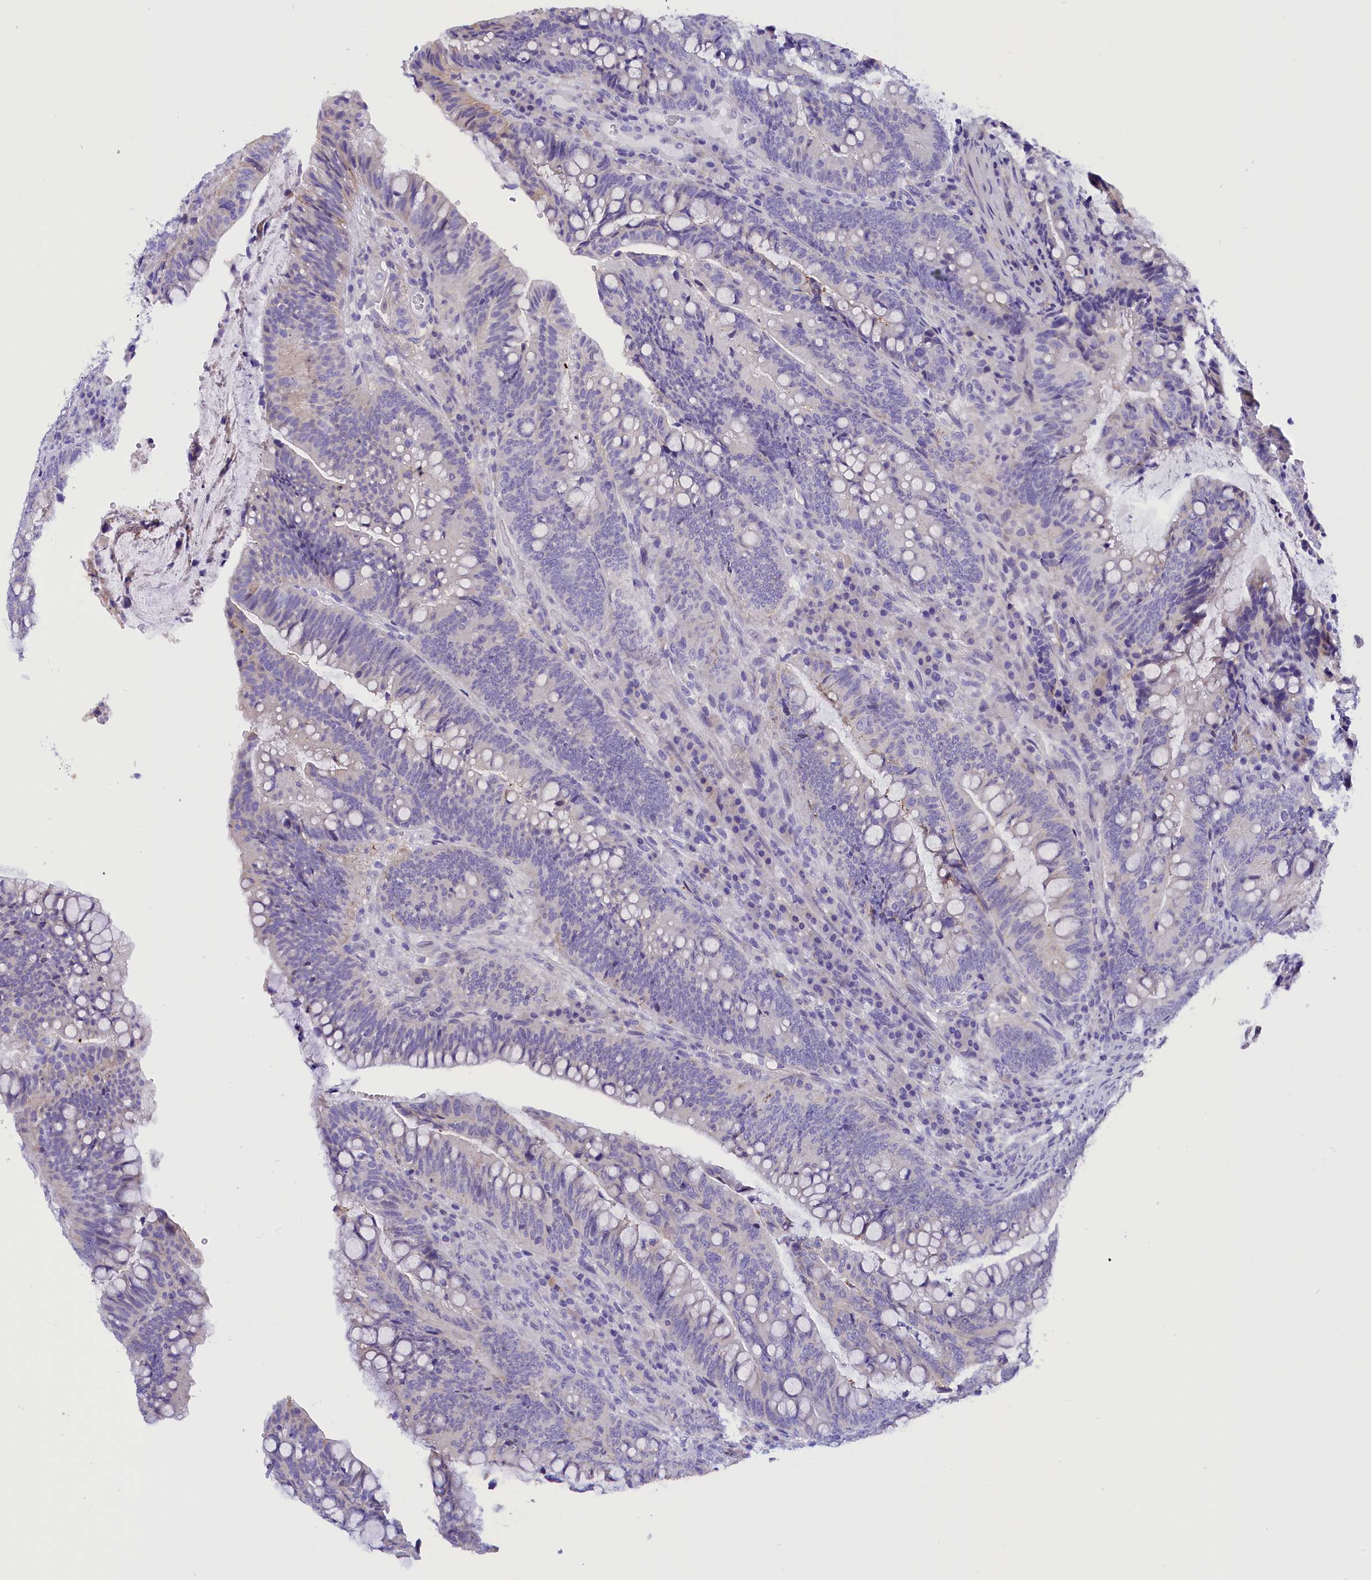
{"staining": {"intensity": "negative", "quantity": "none", "location": "none"}, "tissue": "colorectal cancer", "cell_type": "Tumor cells", "image_type": "cancer", "snomed": [{"axis": "morphology", "description": "Adenocarcinoma, NOS"}, {"axis": "topography", "description": "Colon"}], "caption": "High power microscopy photomicrograph of an IHC photomicrograph of colorectal adenocarcinoma, revealing no significant expression in tumor cells.", "gene": "COL6A5", "patient": {"sex": "female", "age": 66}}